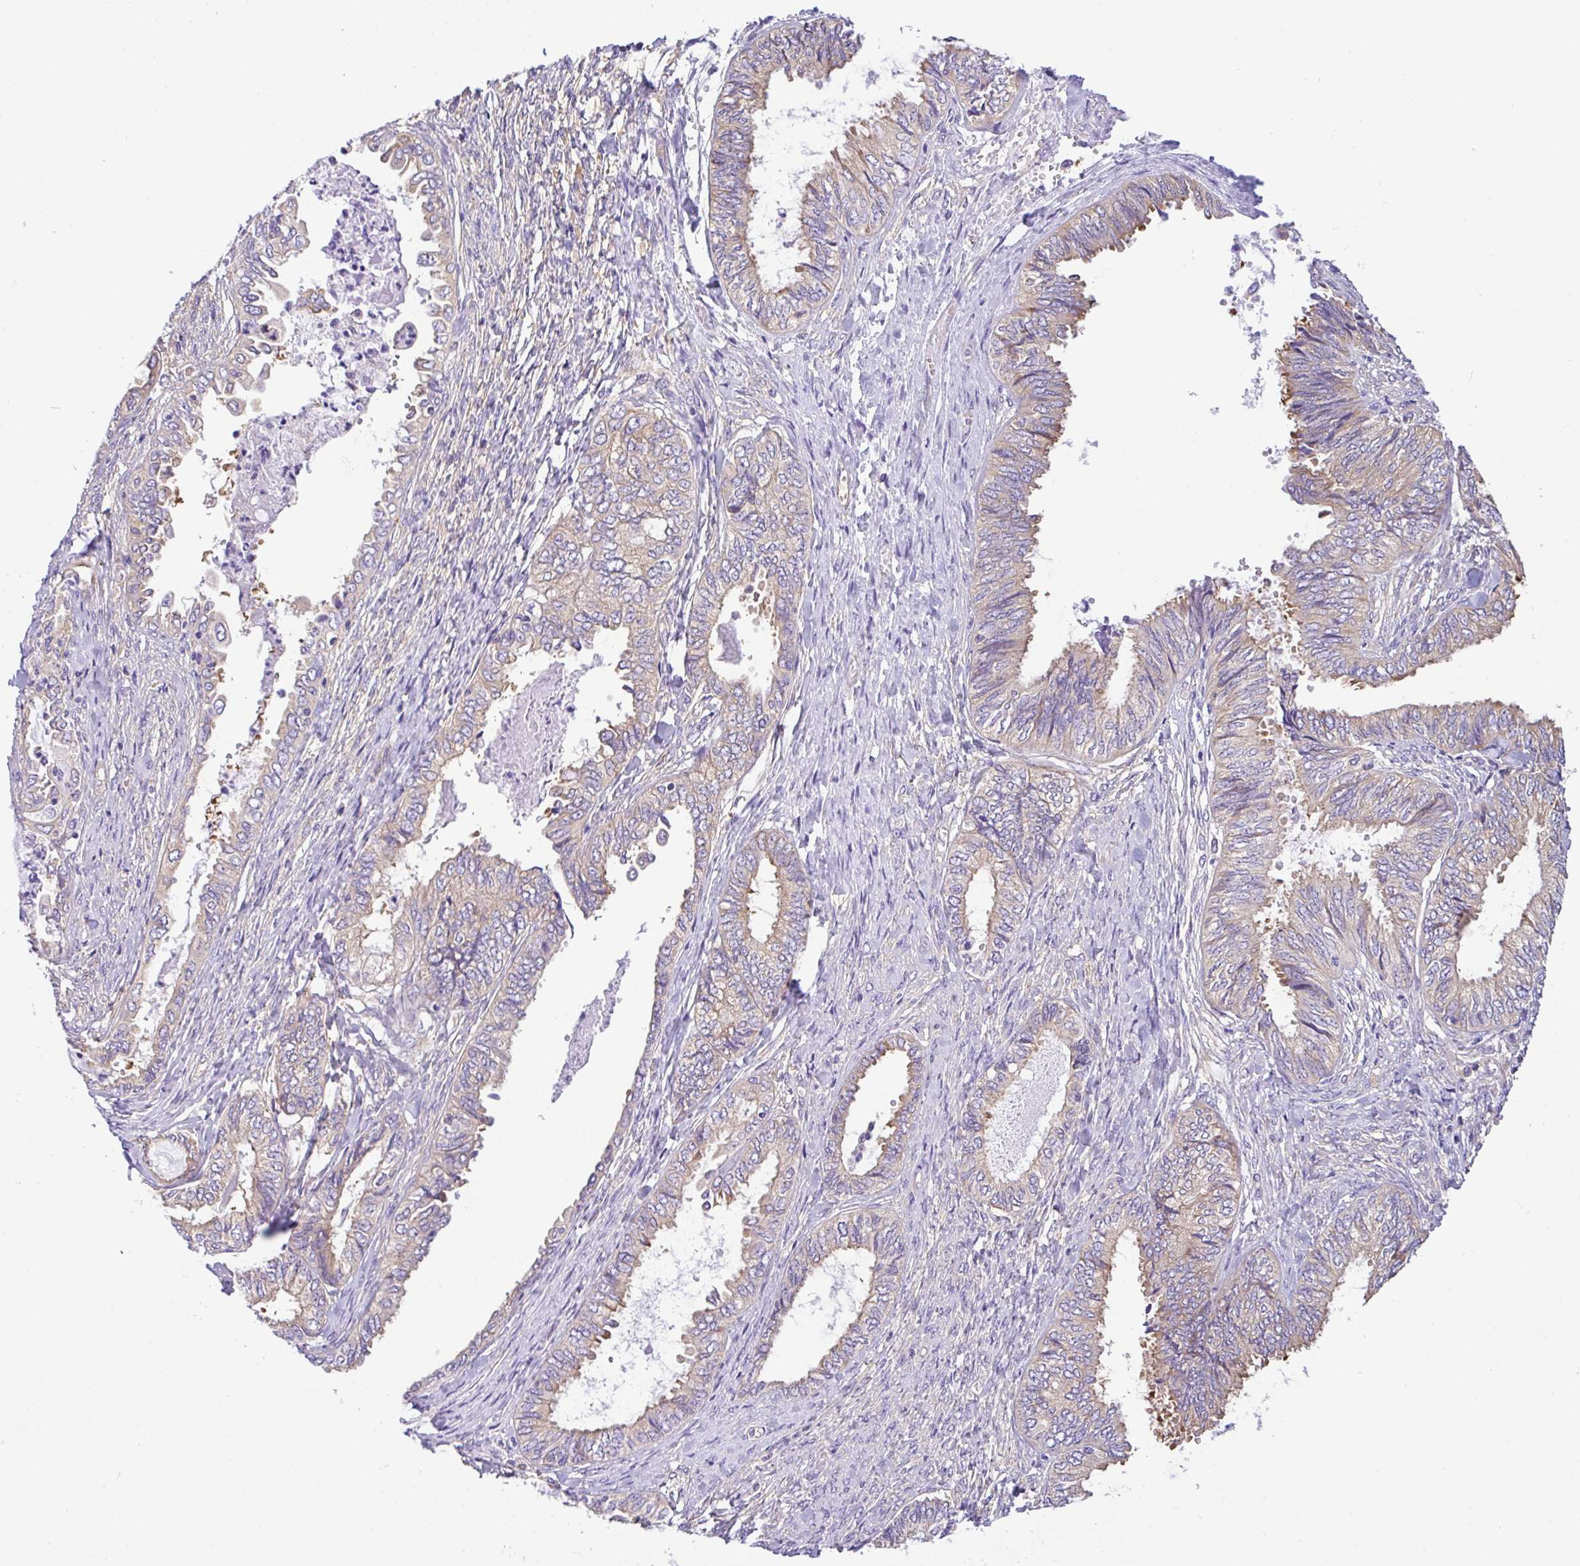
{"staining": {"intensity": "weak", "quantity": "25%-75%", "location": "cytoplasmic/membranous"}, "tissue": "ovarian cancer", "cell_type": "Tumor cells", "image_type": "cancer", "snomed": [{"axis": "morphology", "description": "Carcinoma, endometroid"}, {"axis": "topography", "description": "Ovary"}], "caption": "Immunohistochemical staining of endometroid carcinoma (ovarian) shows weak cytoplasmic/membranous protein staining in about 25%-75% of tumor cells. (brown staining indicates protein expression, while blue staining denotes nuclei).", "gene": "GFPT2", "patient": {"sex": "female", "age": 70}}